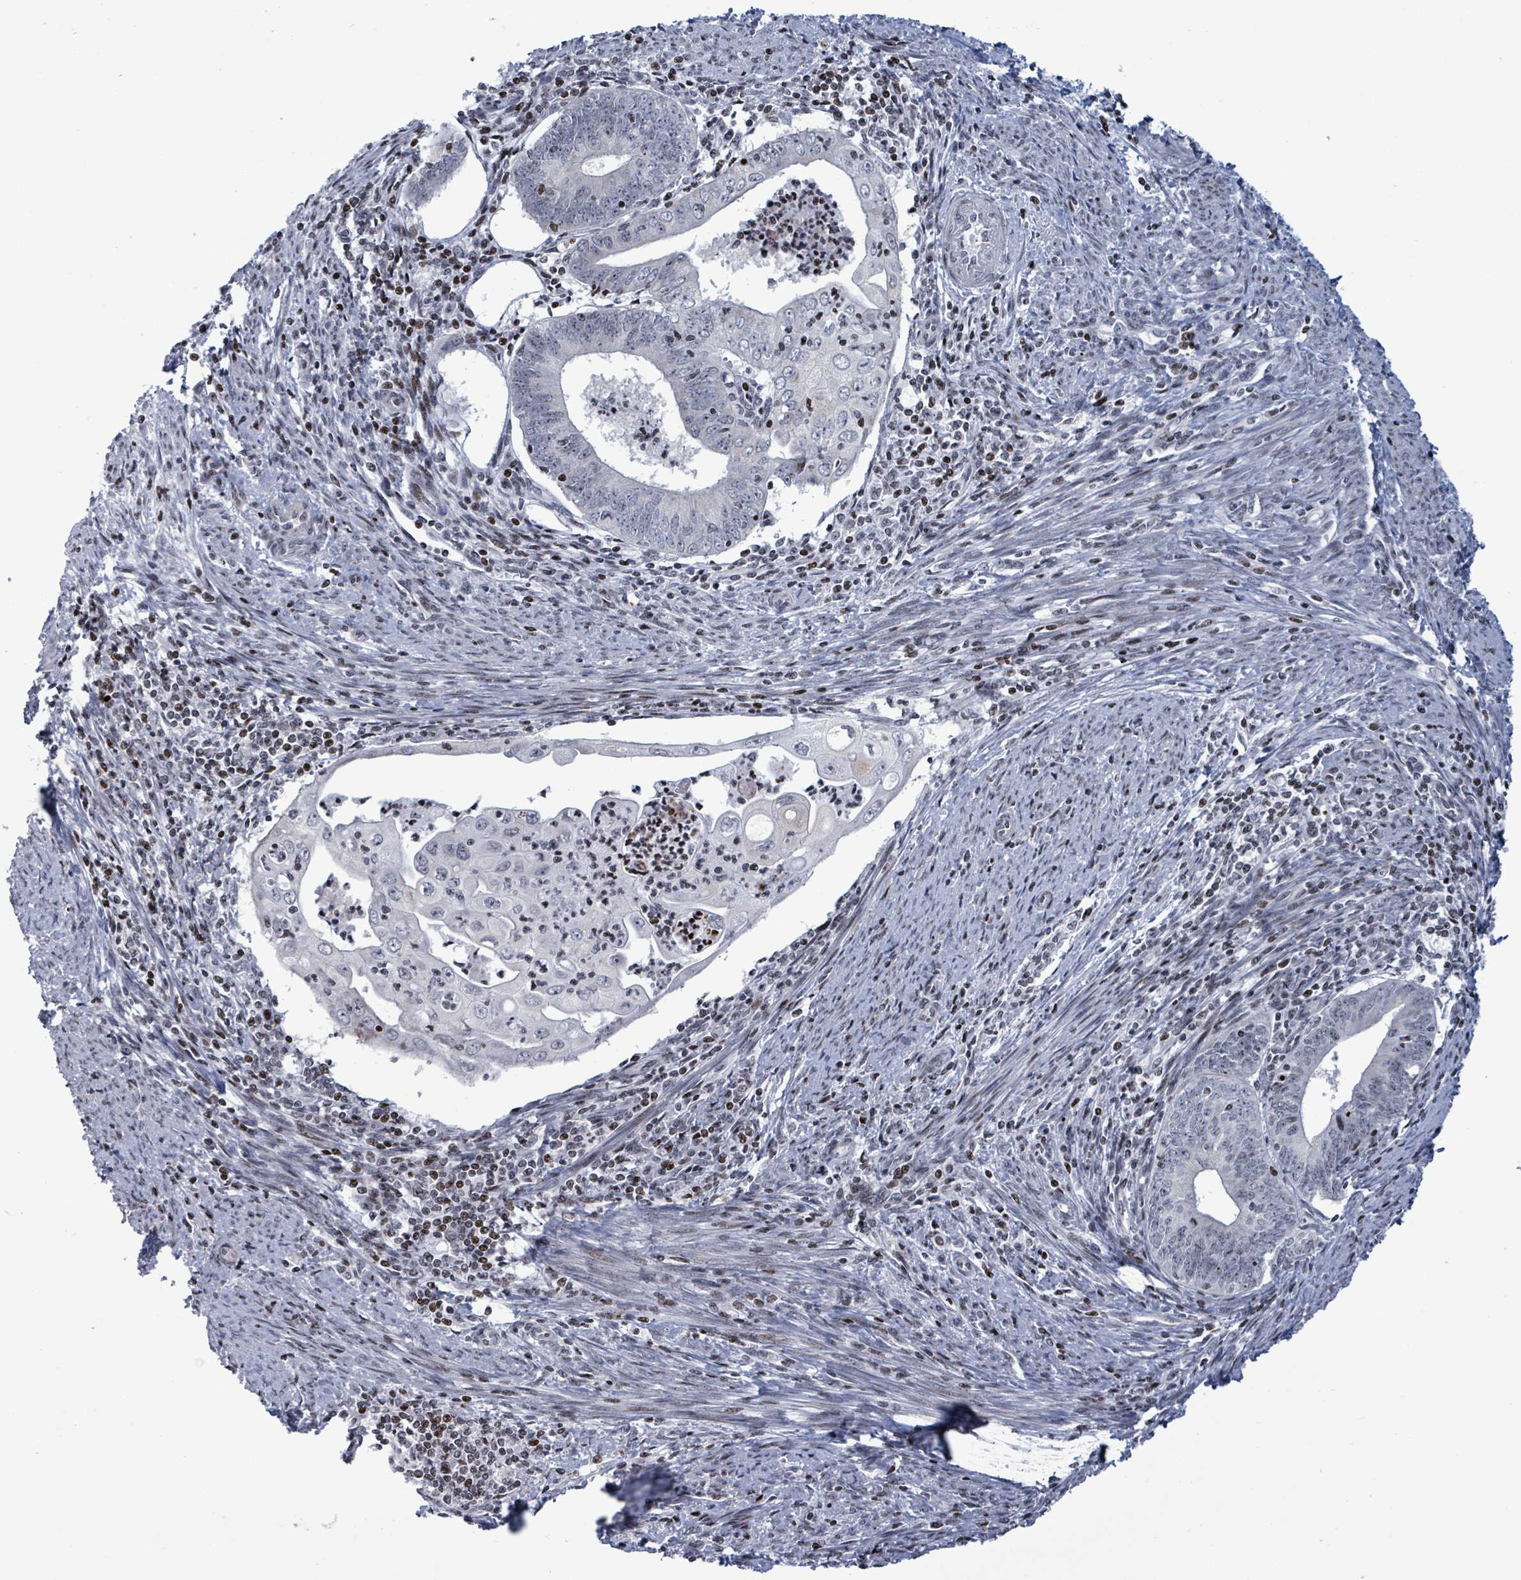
{"staining": {"intensity": "negative", "quantity": "none", "location": "none"}, "tissue": "endometrial cancer", "cell_type": "Tumor cells", "image_type": "cancer", "snomed": [{"axis": "morphology", "description": "Adenocarcinoma, NOS"}, {"axis": "topography", "description": "Endometrium"}], "caption": "IHC histopathology image of neoplastic tissue: human endometrial adenocarcinoma stained with DAB (3,3'-diaminobenzidine) demonstrates no significant protein staining in tumor cells.", "gene": "FNDC4", "patient": {"sex": "female", "age": 60}}